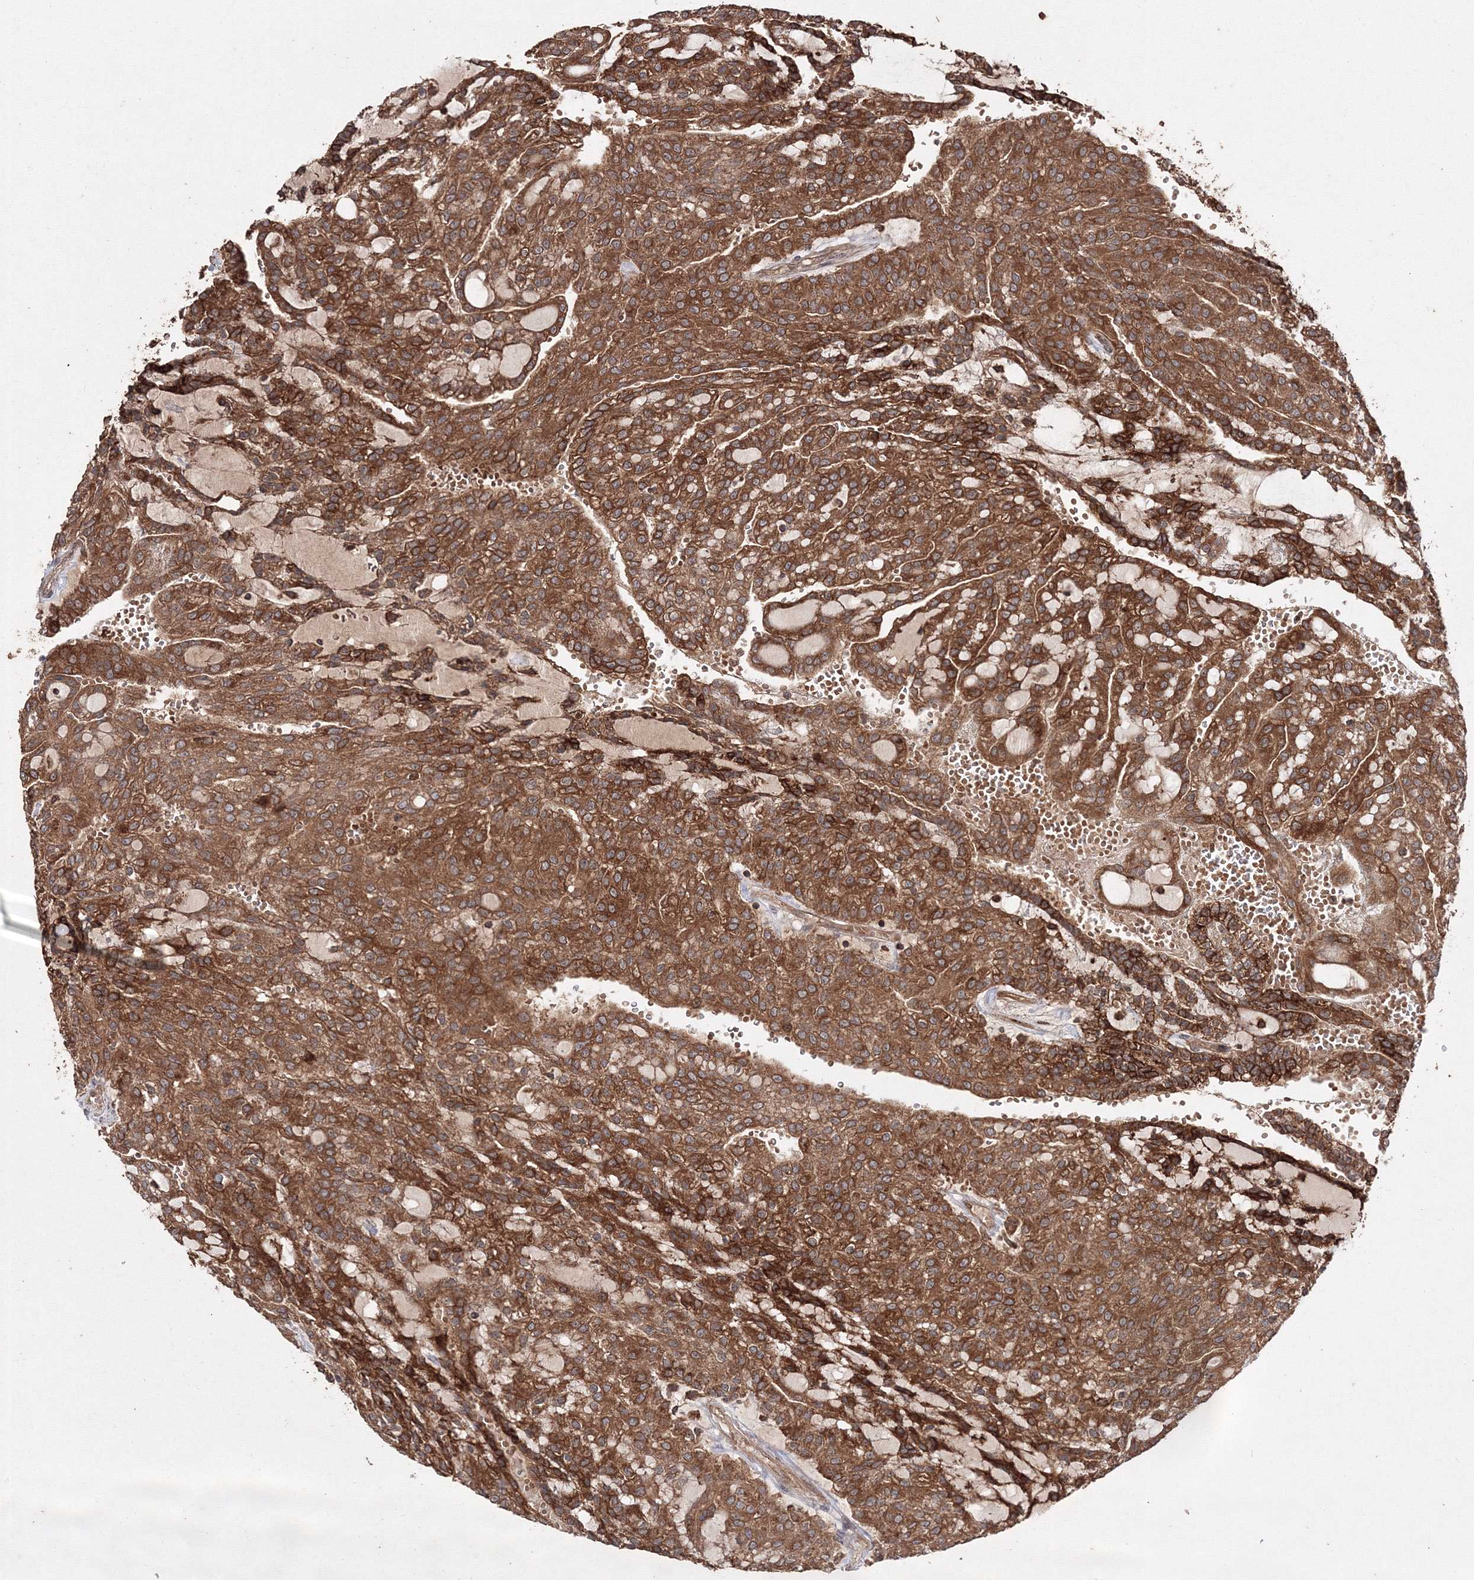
{"staining": {"intensity": "strong", "quantity": ">75%", "location": "cytoplasmic/membranous"}, "tissue": "renal cancer", "cell_type": "Tumor cells", "image_type": "cancer", "snomed": [{"axis": "morphology", "description": "Adenocarcinoma, NOS"}, {"axis": "topography", "description": "Kidney"}], "caption": "There is high levels of strong cytoplasmic/membranous expression in tumor cells of renal adenocarcinoma, as demonstrated by immunohistochemical staining (brown color).", "gene": "DDO", "patient": {"sex": "male", "age": 63}}